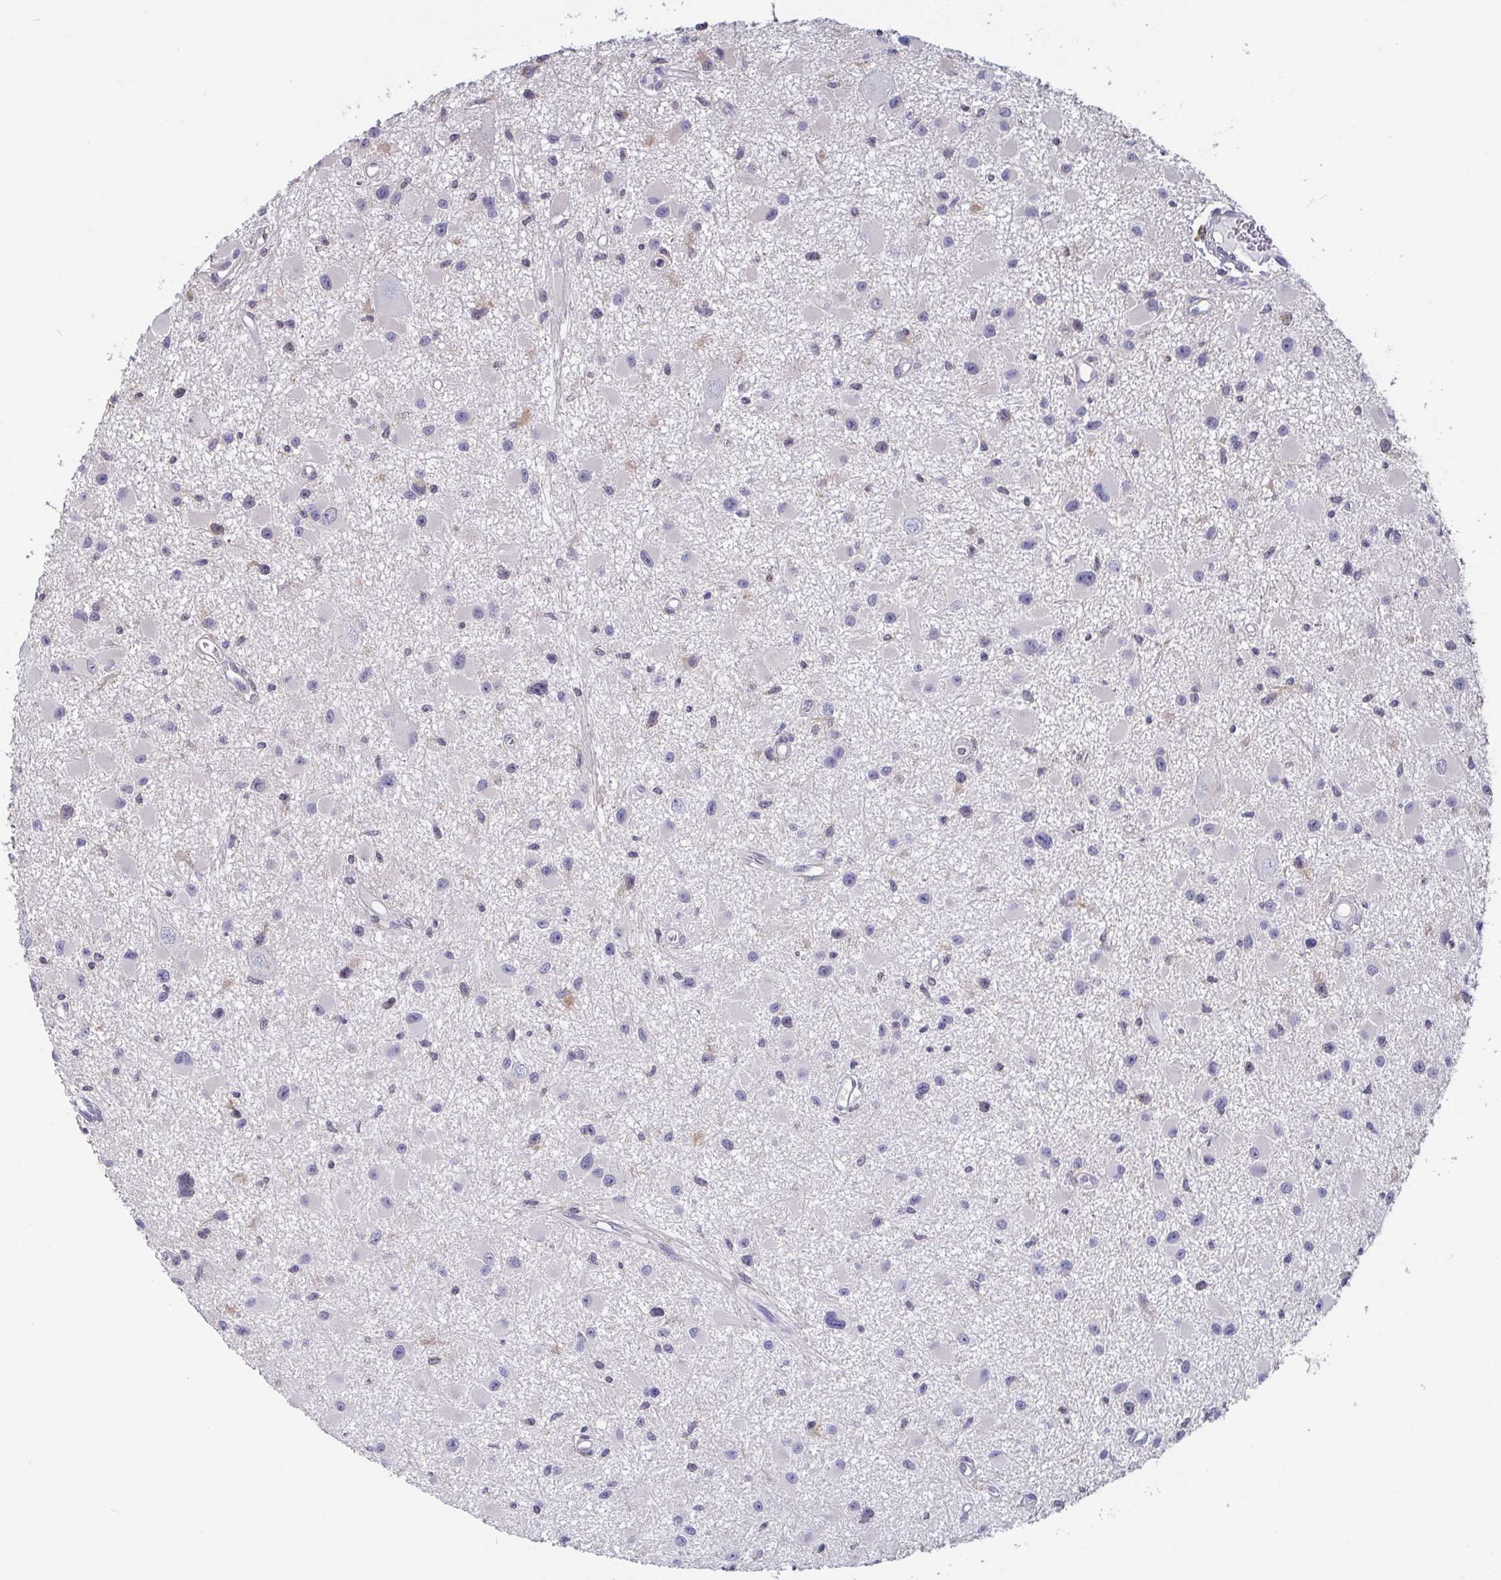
{"staining": {"intensity": "negative", "quantity": "none", "location": "none"}, "tissue": "glioma", "cell_type": "Tumor cells", "image_type": "cancer", "snomed": [{"axis": "morphology", "description": "Glioma, malignant, High grade"}, {"axis": "topography", "description": "Brain"}], "caption": "The photomicrograph exhibits no staining of tumor cells in malignant glioma (high-grade).", "gene": "IDH1", "patient": {"sex": "male", "age": 54}}